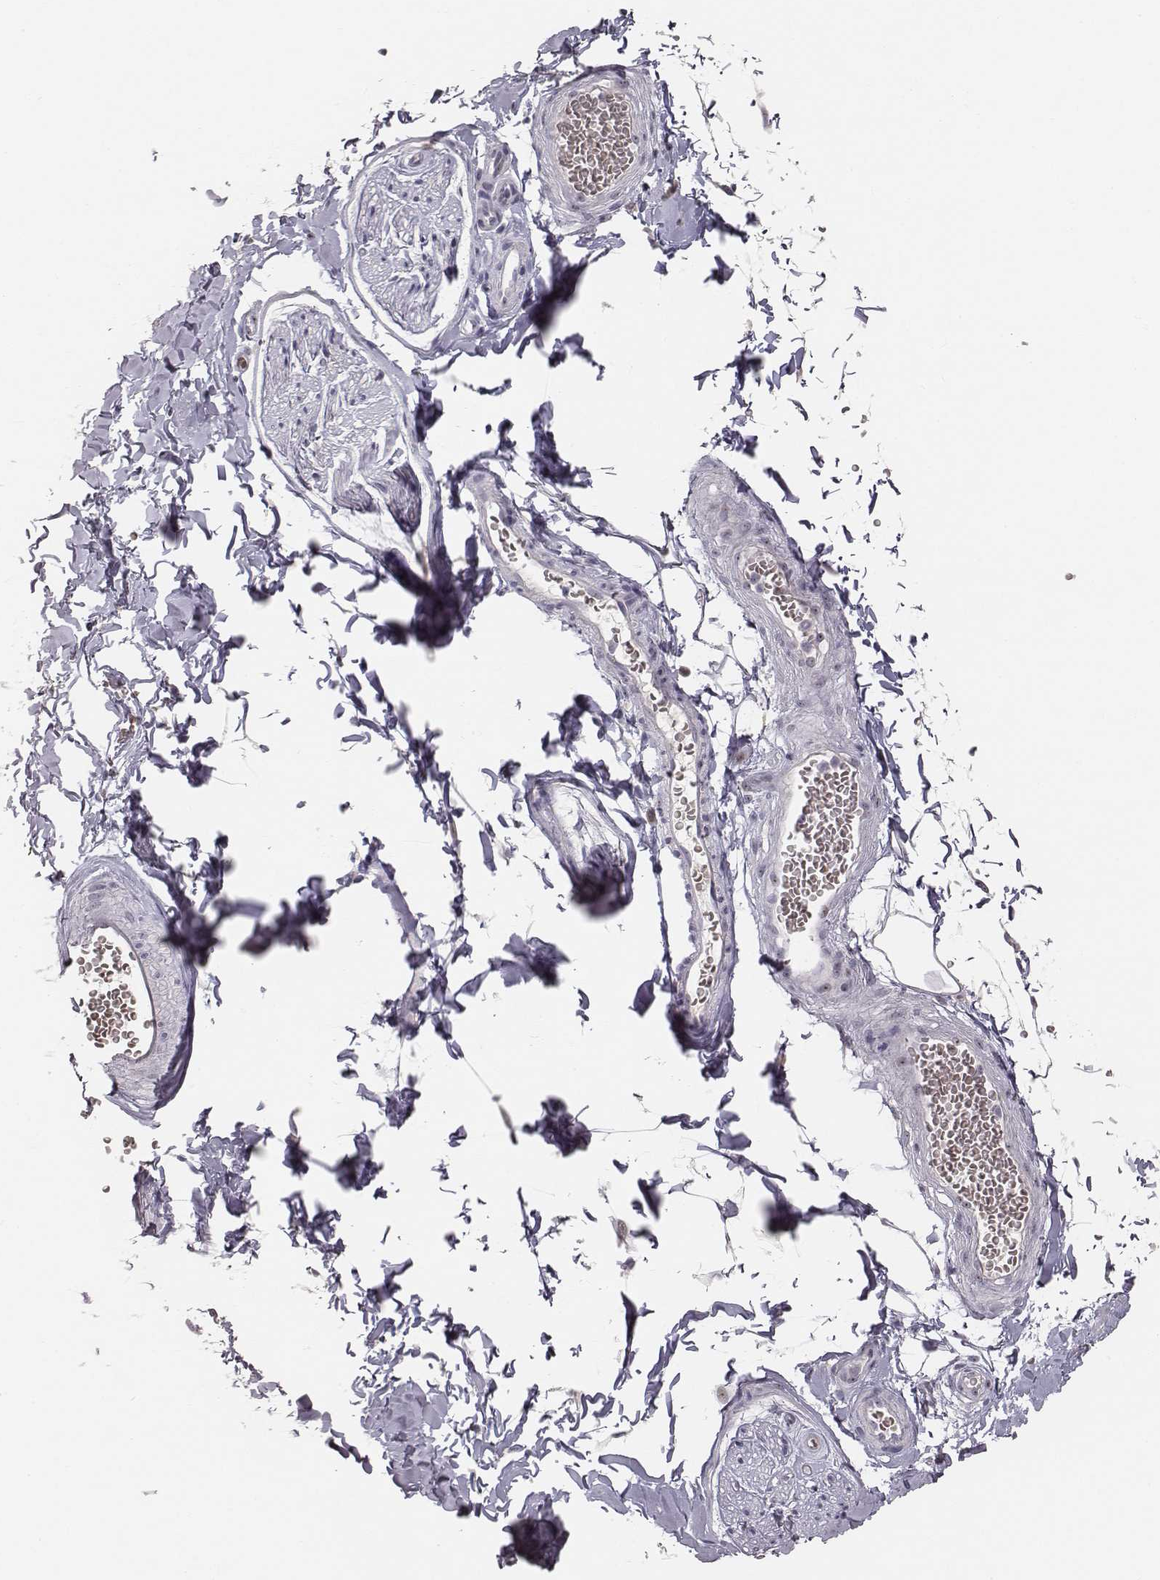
{"staining": {"intensity": "negative", "quantity": "none", "location": "none"}, "tissue": "adipose tissue", "cell_type": "Adipocytes", "image_type": "normal", "snomed": [{"axis": "morphology", "description": "Normal tissue, NOS"}, {"axis": "topography", "description": "Smooth muscle"}, {"axis": "topography", "description": "Peripheral nerve tissue"}], "caption": "This is a micrograph of immunohistochemistry (IHC) staining of unremarkable adipose tissue, which shows no staining in adipocytes. (DAB IHC, high magnification).", "gene": "NIFK", "patient": {"sex": "male", "age": 22}}